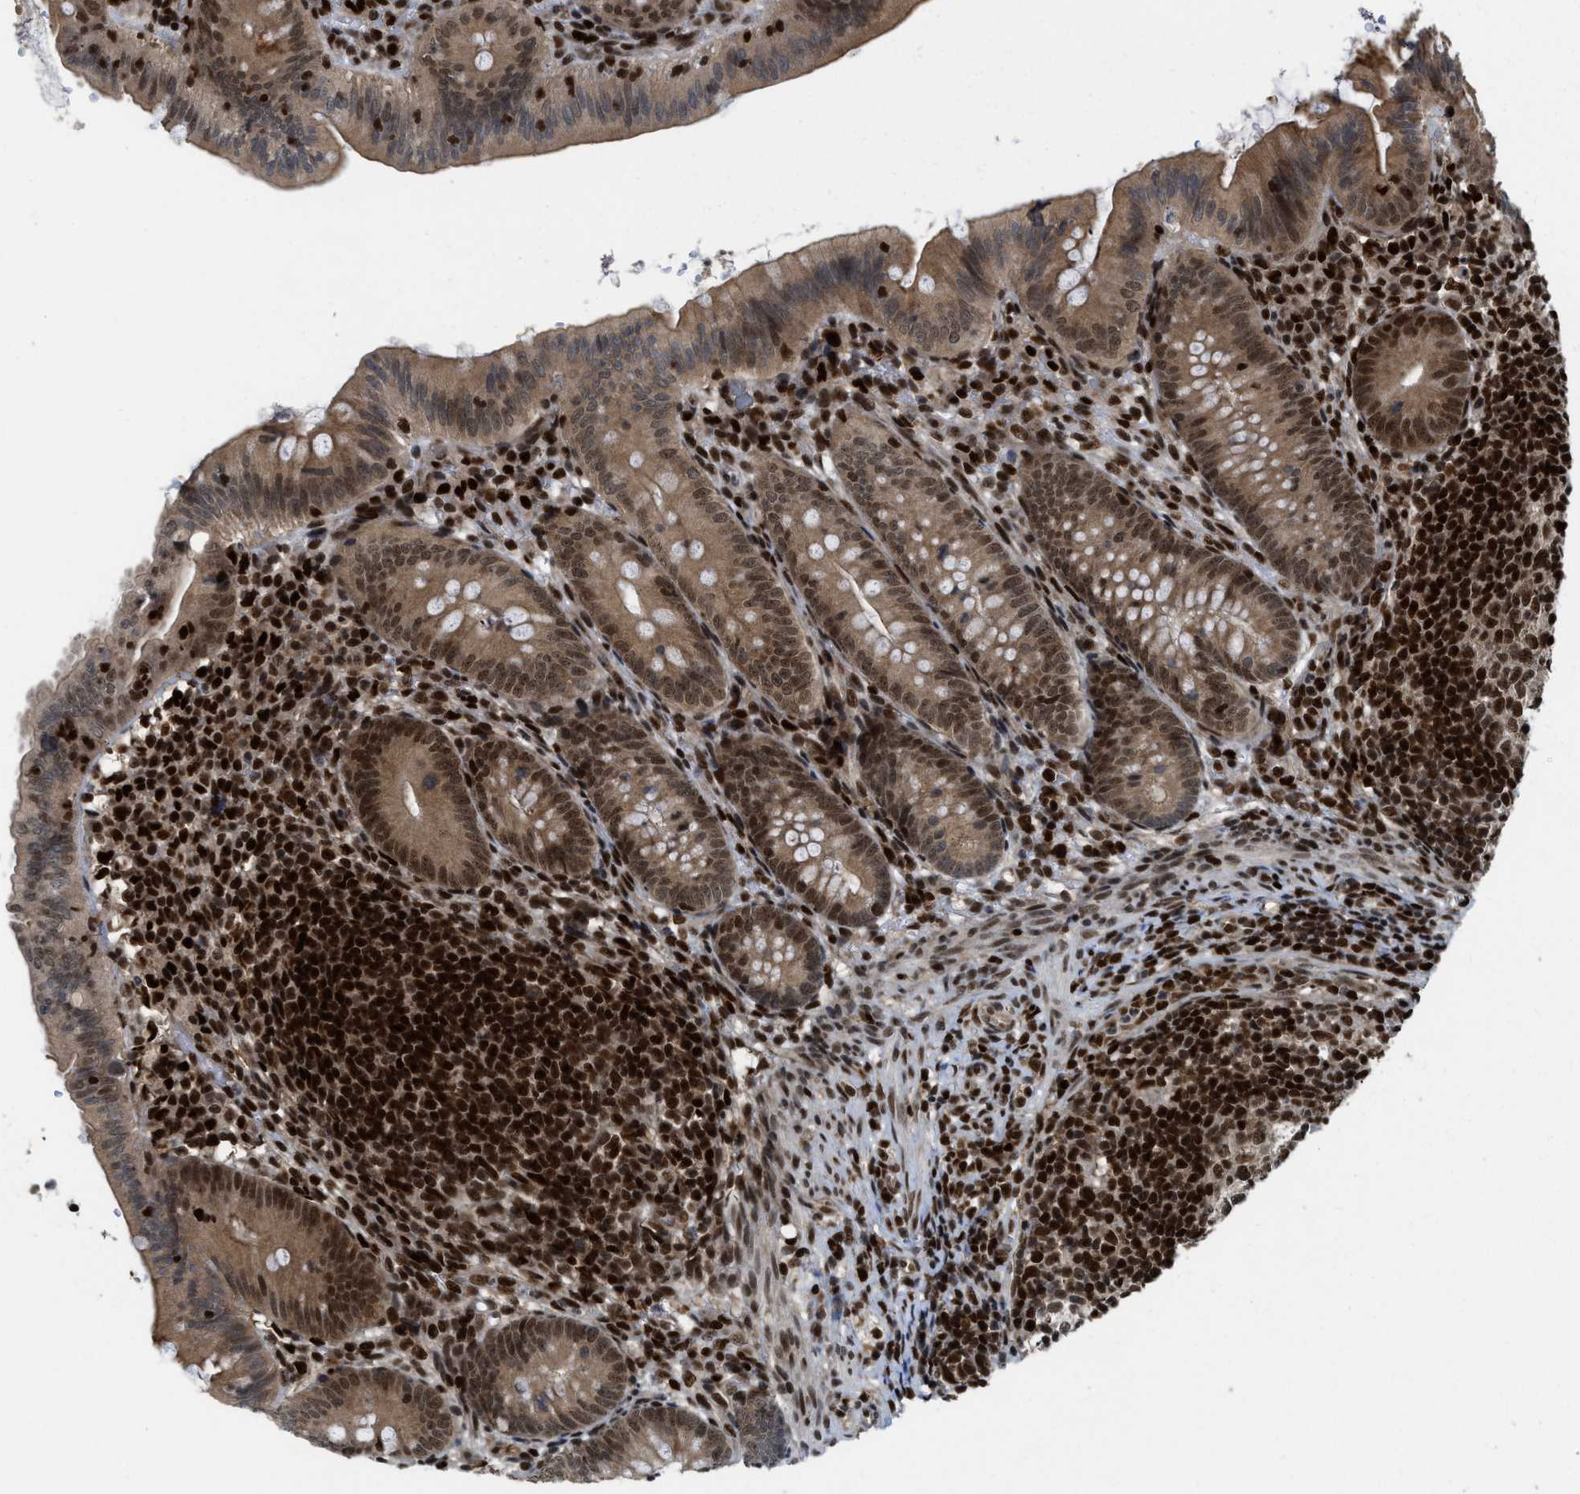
{"staining": {"intensity": "moderate", "quantity": "25%-75%", "location": "nuclear"}, "tissue": "appendix", "cell_type": "Glandular cells", "image_type": "normal", "snomed": [{"axis": "morphology", "description": "Normal tissue, NOS"}, {"axis": "topography", "description": "Appendix"}], "caption": "Protein analysis of unremarkable appendix exhibits moderate nuclear expression in about 25%-75% of glandular cells. Immunohistochemistry (ihc) stains the protein of interest in brown and the nuclei are stained blue.", "gene": "RFX5", "patient": {"sex": "male", "age": 1}}